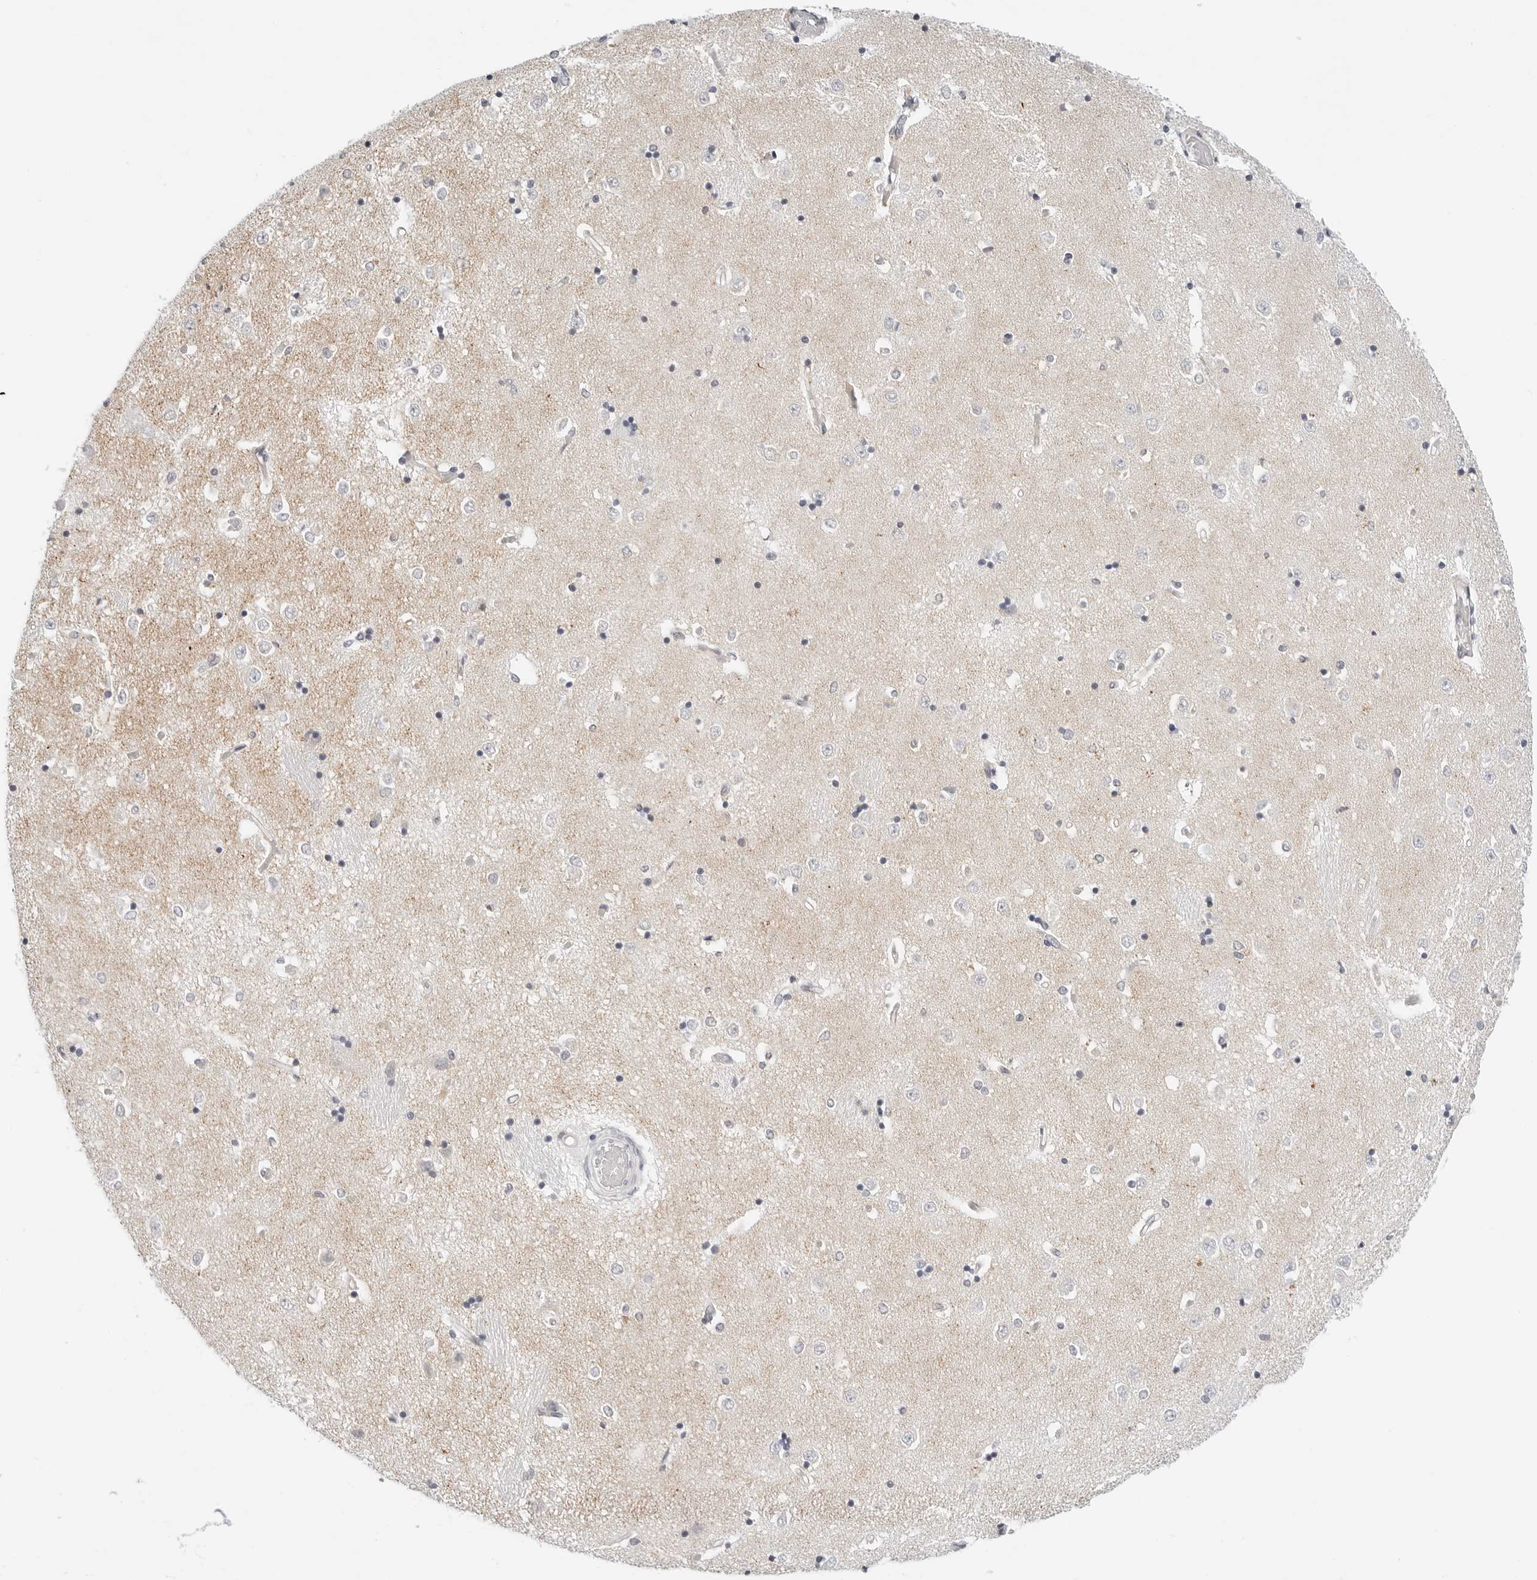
{"staining": {"intensity": "weak", "quantity": "<25%", "location": "cytoplasmic/membranous"}, "tissue": "caudate", "cell_type": "Glial cells", "image_type": "normal", "snomed": [{"axis": "morphology", "description": "Normal tissue, NOS"}, {"axis": "topography", "description": "Lateral ventricle wall"}], "caption": "Immunohistochemistry image of benign caudate stained for a protein (brown), which displays no staining in glial cells.", "gene": "TSEN2", "patient": {"sex": "male", "age": 45}}